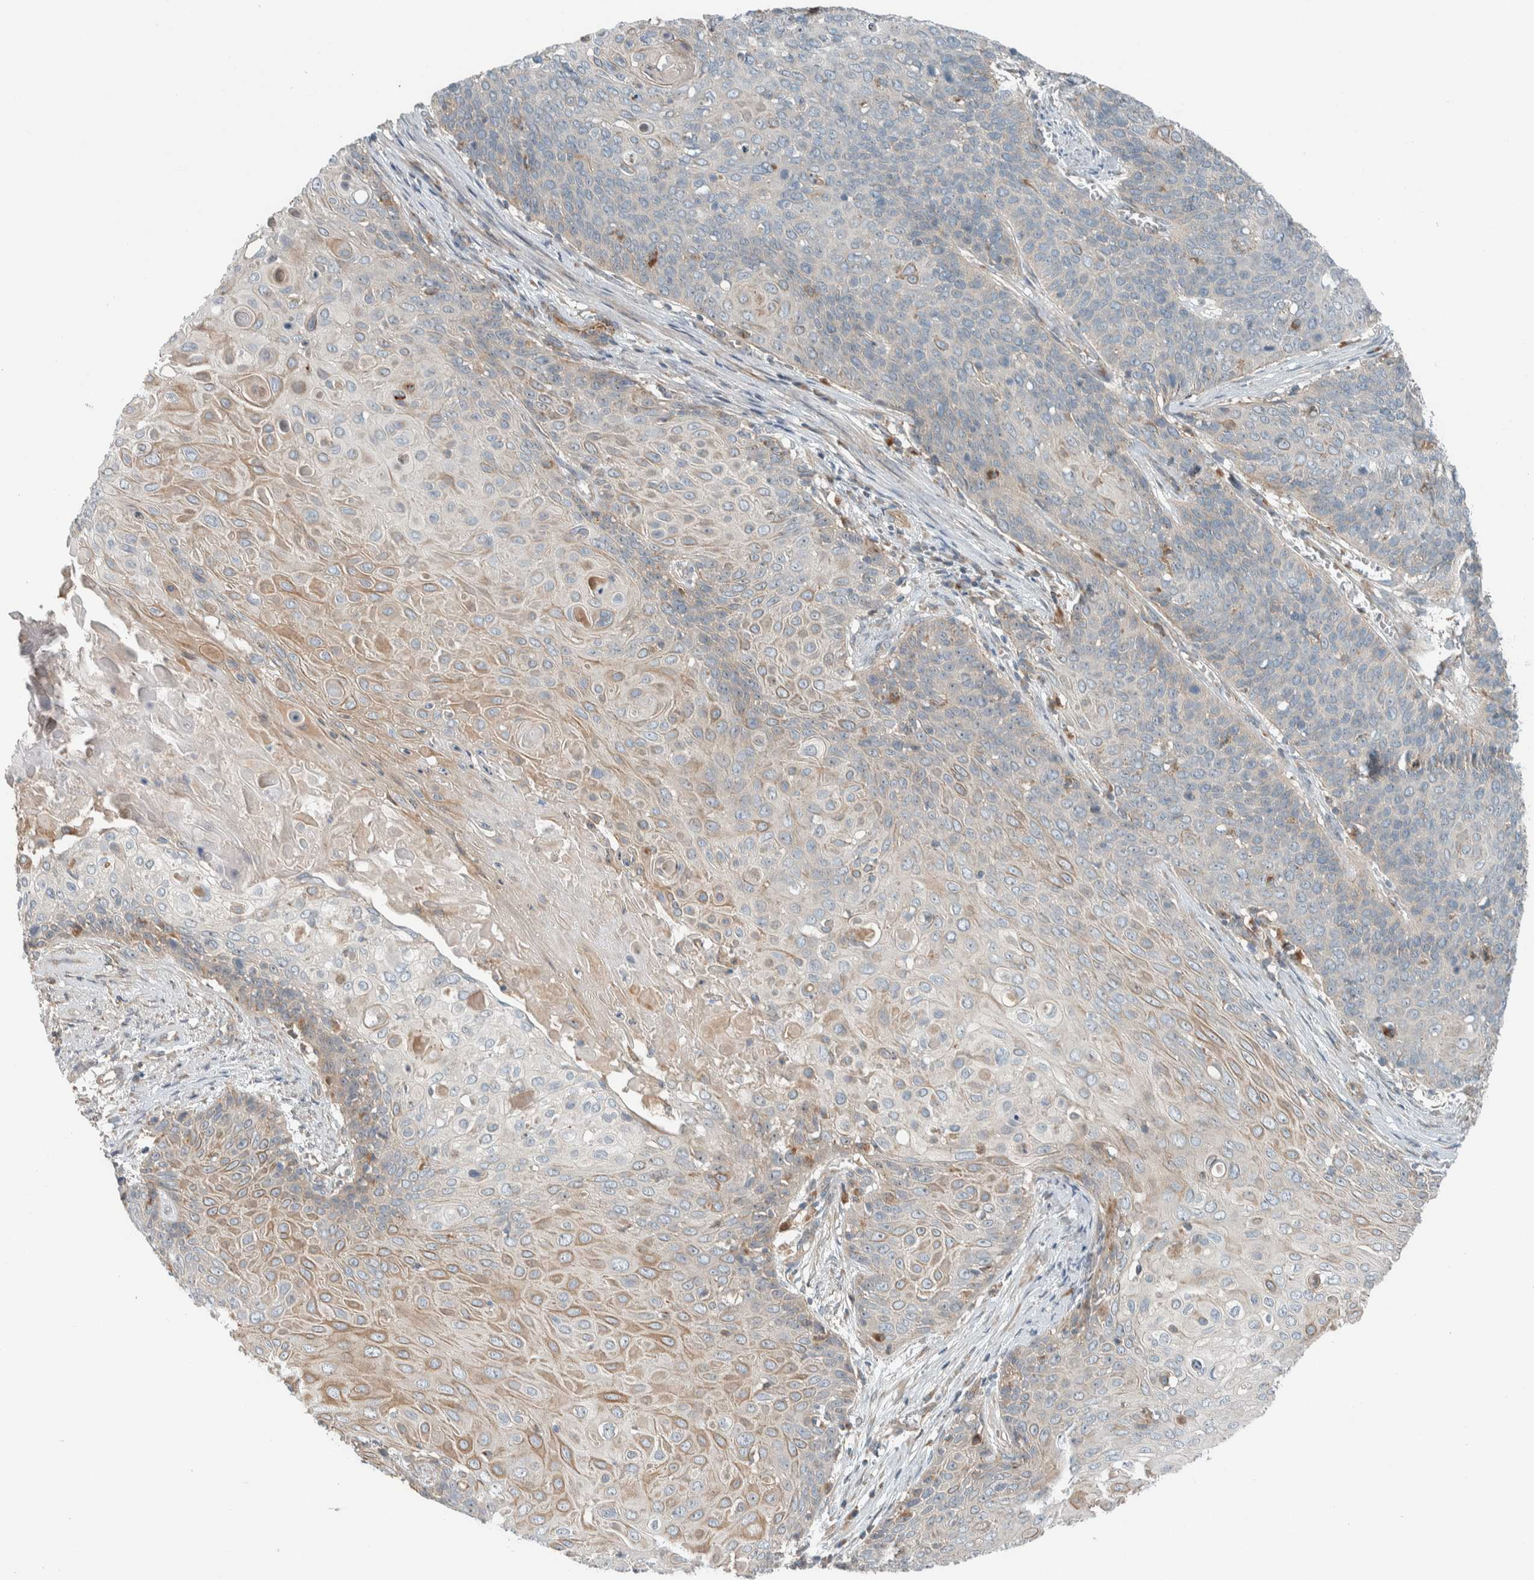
{"staining": {"intensity": "weak", "quantity": "<25%", "location": "cytoplasmic/membranous"}, "tissue": "cervical cancer", "cell_type": "Tumor cells", "image_type": "cancer", "snomed": [{"axis": "morphology", "description": "Squamous cell carcinoma, NOS"}, {"axis": "topography", "description": "Cervix"}], "caption": "This micrograph is of cervical cancer stained with IHC to label a protein in brown with the nuclei are counter-stained blue. There is no staining in tumor cells. Nuclei are stained in blue.", "gene": "SLFN12L", "patient": {"sex": "female", "age": 39}}